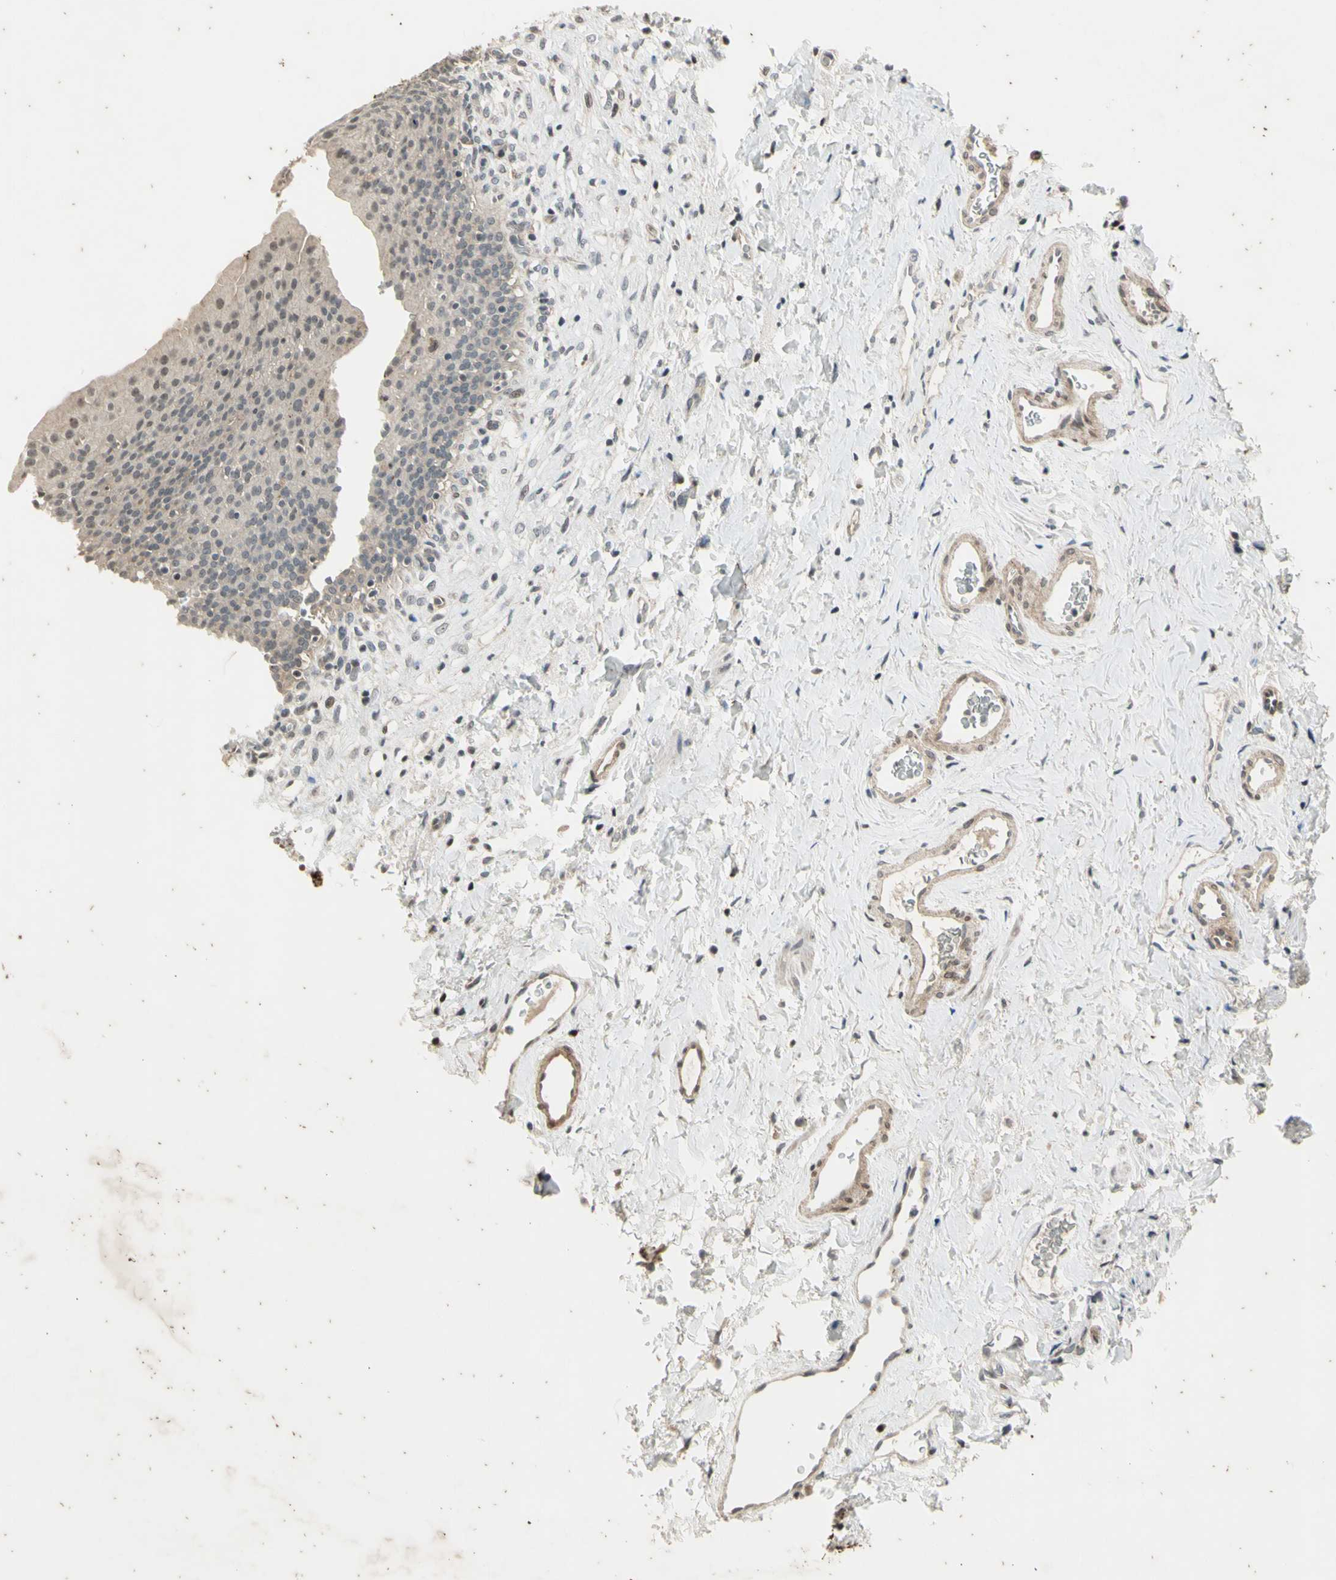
{"staining": {"intensity": "weak", "quantity": "<25%", "location": "cytoplasmic/membranous,nuclear"}, "tissue": "urinary bladder", "cell_type": "Urothelial cells", "image_type": "normal", "snomed": [{"axis": "morphology", "description": "Normal tissue, NOS"}, {"axis": "topography", "description": "Urinary bladder"}], "caption": "High power microscopy micrograph of an immunohistochemistry histopathology image of benign urinary bladder, revealing no significant expression in urothelial cells. (Immunohistochemistry (ihc), brightfield microscopy, high magnification).", "gene": "EFNB2", "patient": {"sex": "female", "age": 79}}